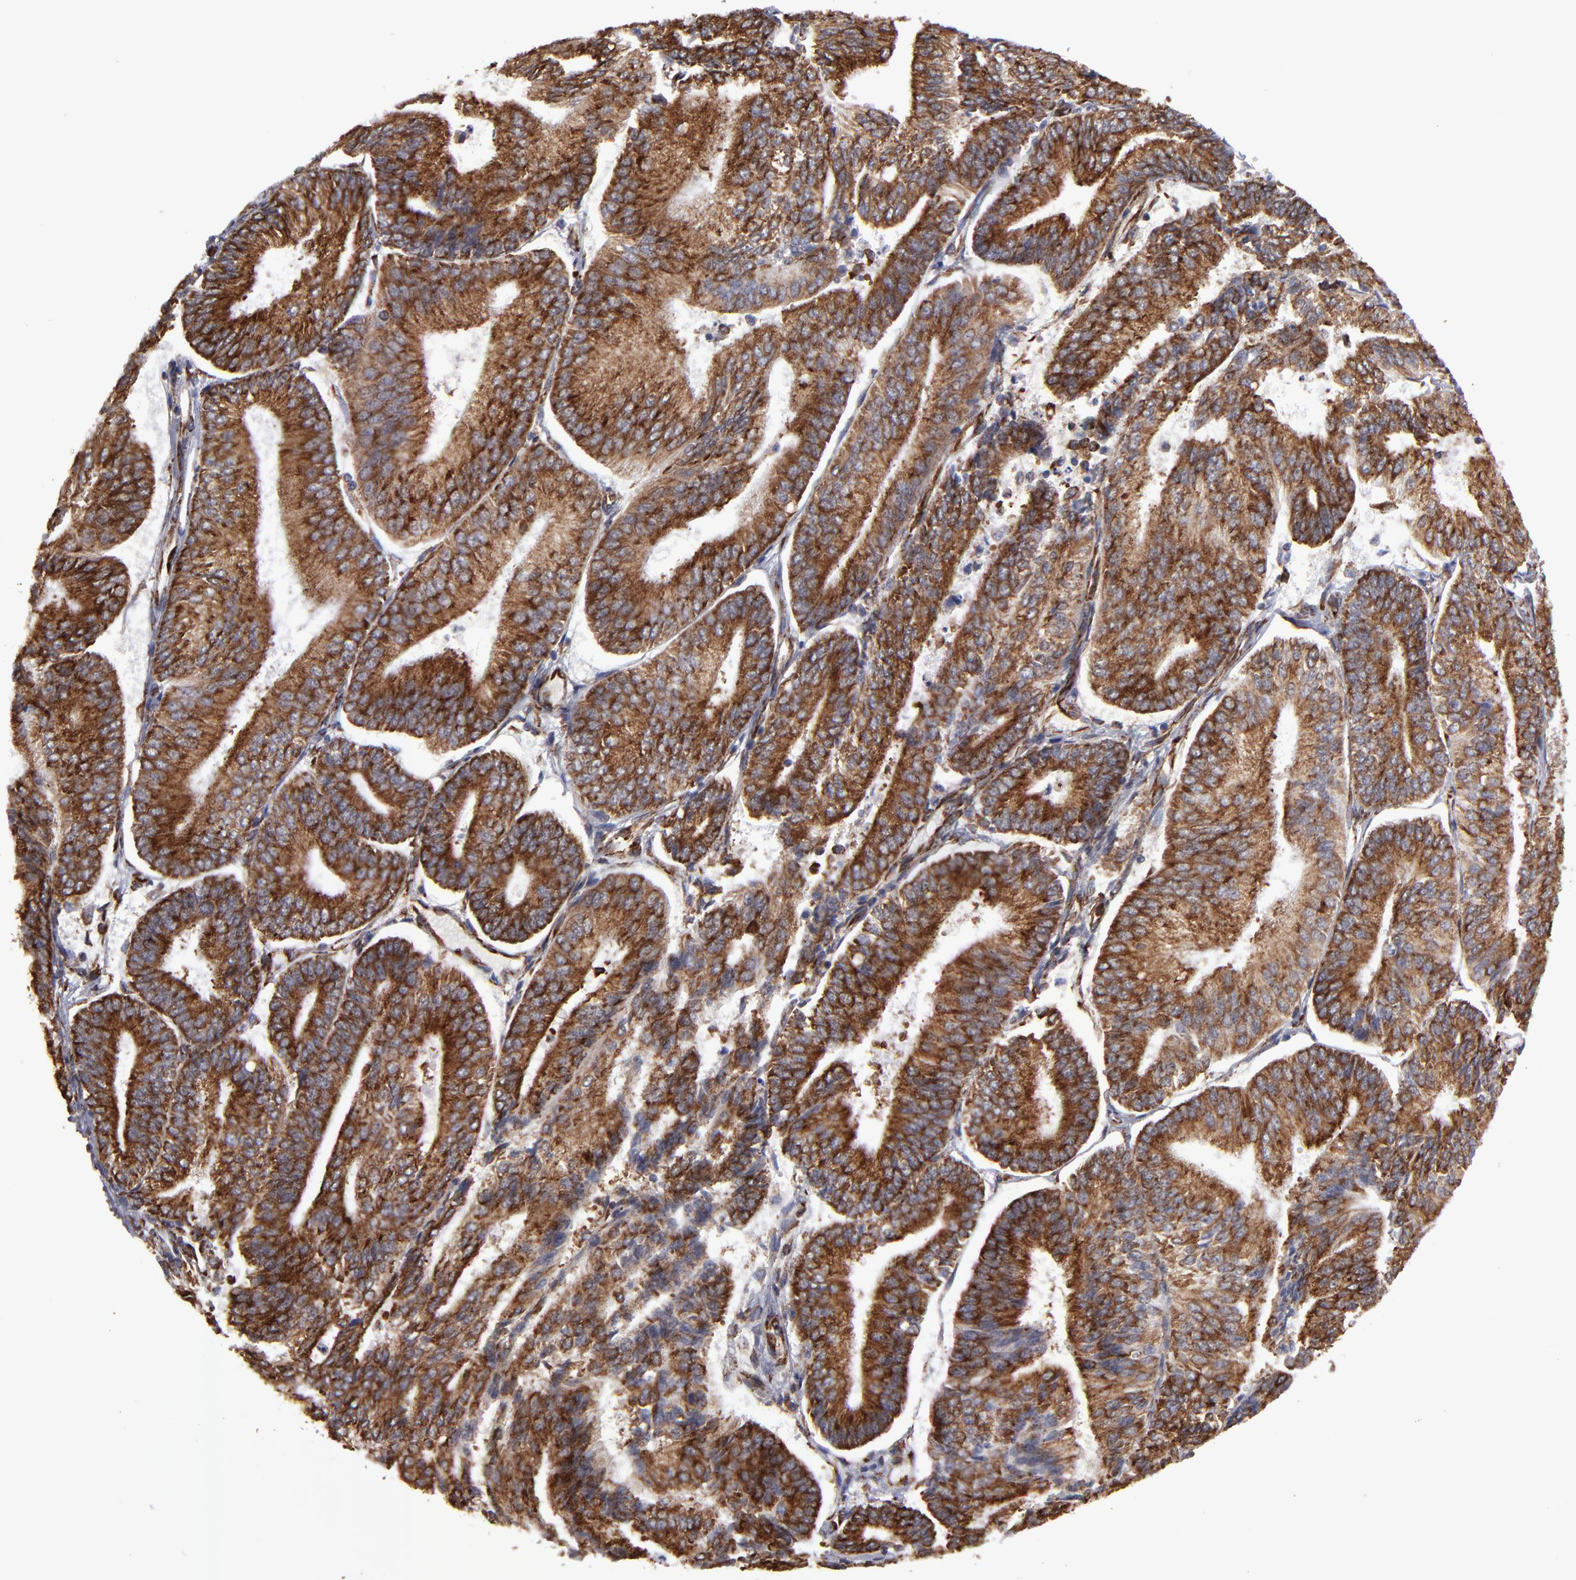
{"staining": {"intensity": "strong", "quantity": ">75%", "location": "cytoplasmic/membranous"}, "tissue": "endometrial cancer", "cell_type": "Tumor cells", "image_type": "cancer", "snomed": [{"axis": "morphology", "description": "Adenocarcinoma, NOS"}, {"axis": "topography", "description": "Endometrium"}], "caption": "Tumor cells display high levels of strong cytoplasmic/membranous staining in about >75% of cells in endometrial cancer (adenocarcinoma).", "gene": "KTN1", "patient": {"sex": "female", "age": 55}}